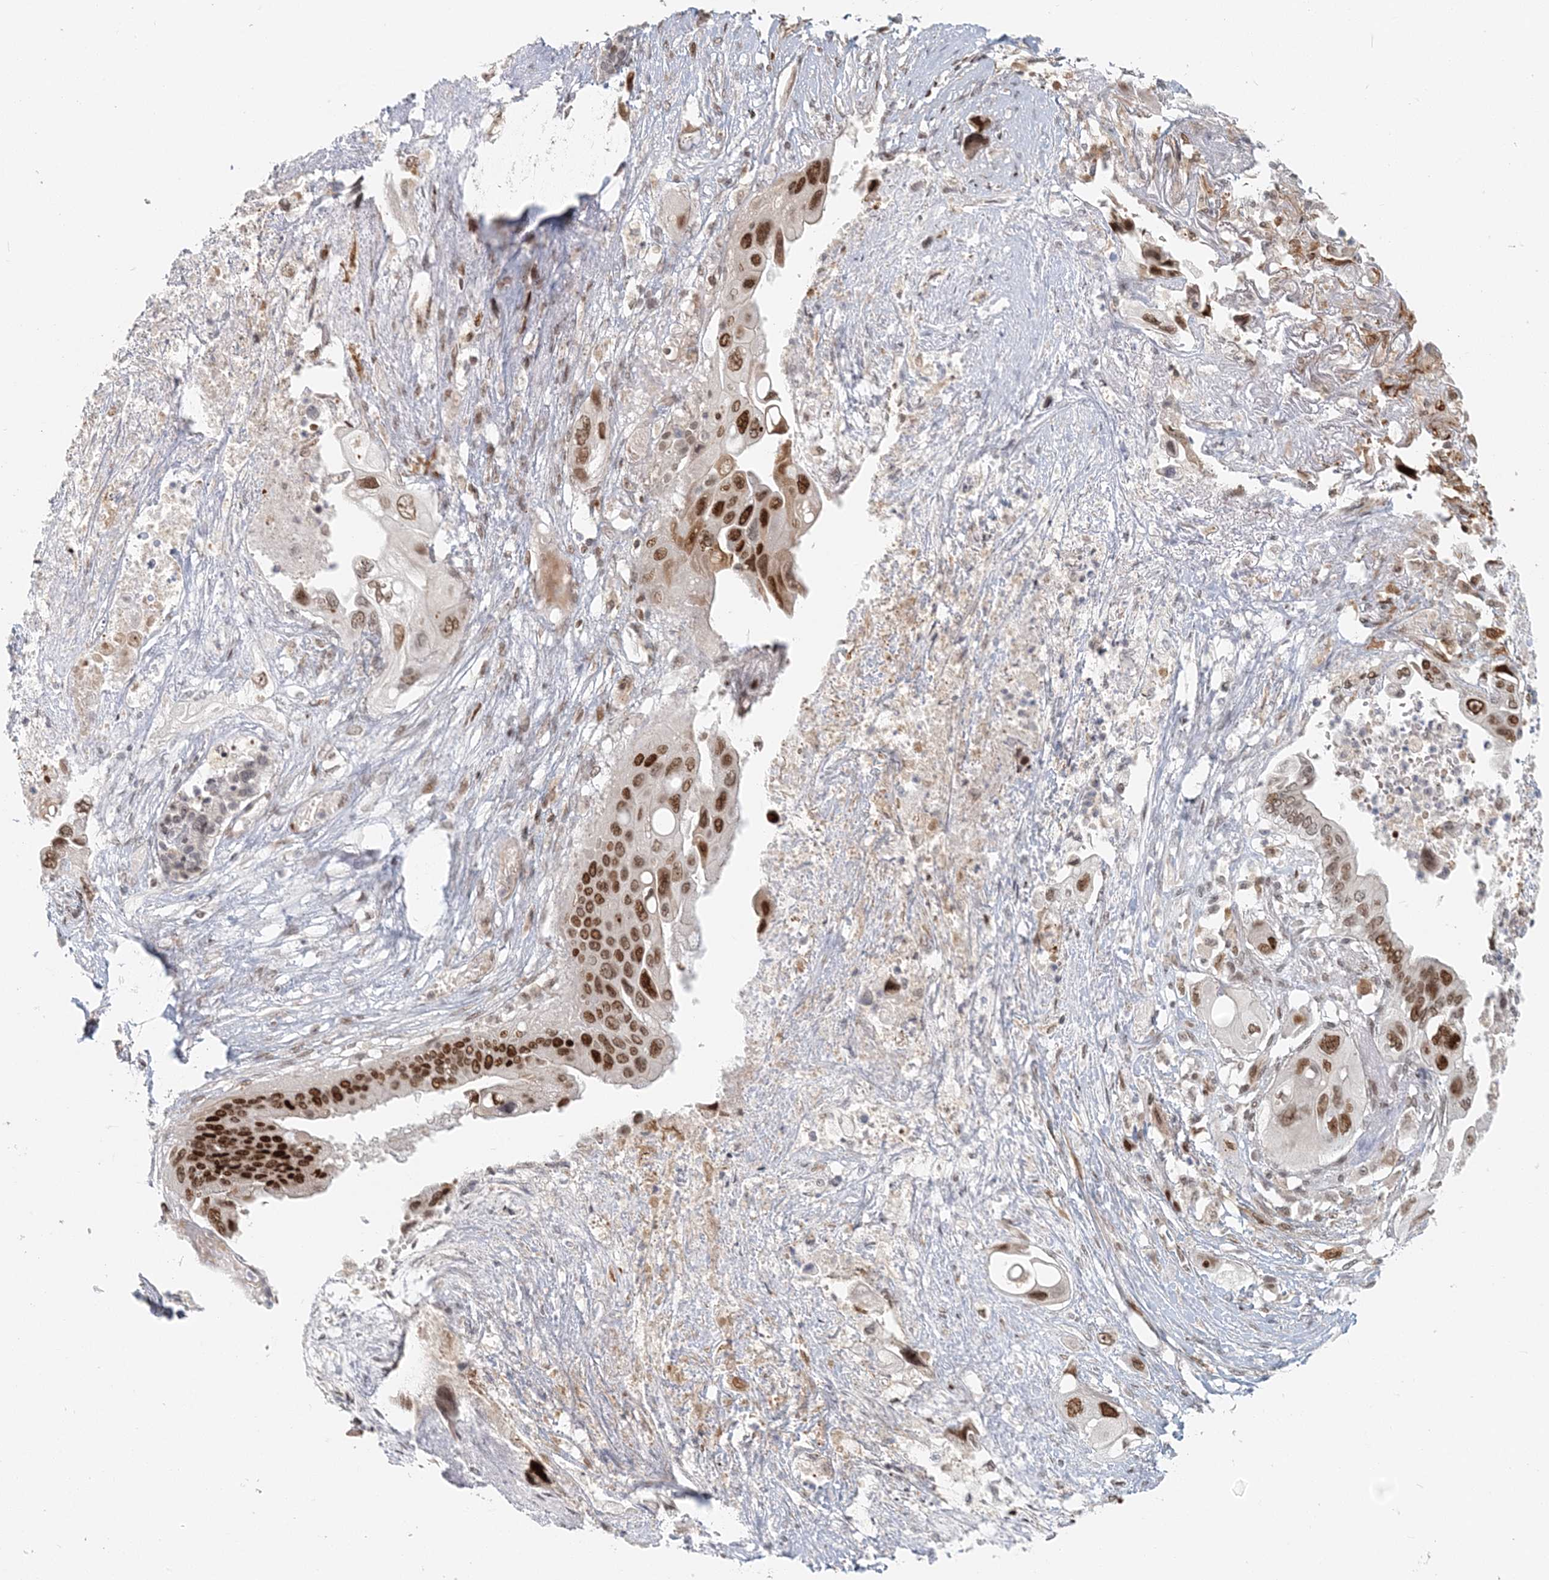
{"staining": {"intensity": "moderate", "quantity": ">75%", "location": "nuclear"}, "tissue": "pancreatic cancer", "cell_type": "Tumor cells", "image_type": "cancer", "snomed": [{"axis": "morphology", "description": "Adenocarcinoma, NOS"}, {"axis": "topography", "description": "Pancreas"}], "caption": "IHC micrograph of neoplastic tissue: human pancreatic cancer (adenocarcinoma) stained using immunohistochemistry exhibits medium levels of moderate protein expression localized specifically in the nuclear of tumor cells, appearing as a nuclear brown color.", "gene": "BAZ1B", "patient": {"sex": "male", "age": 66}}